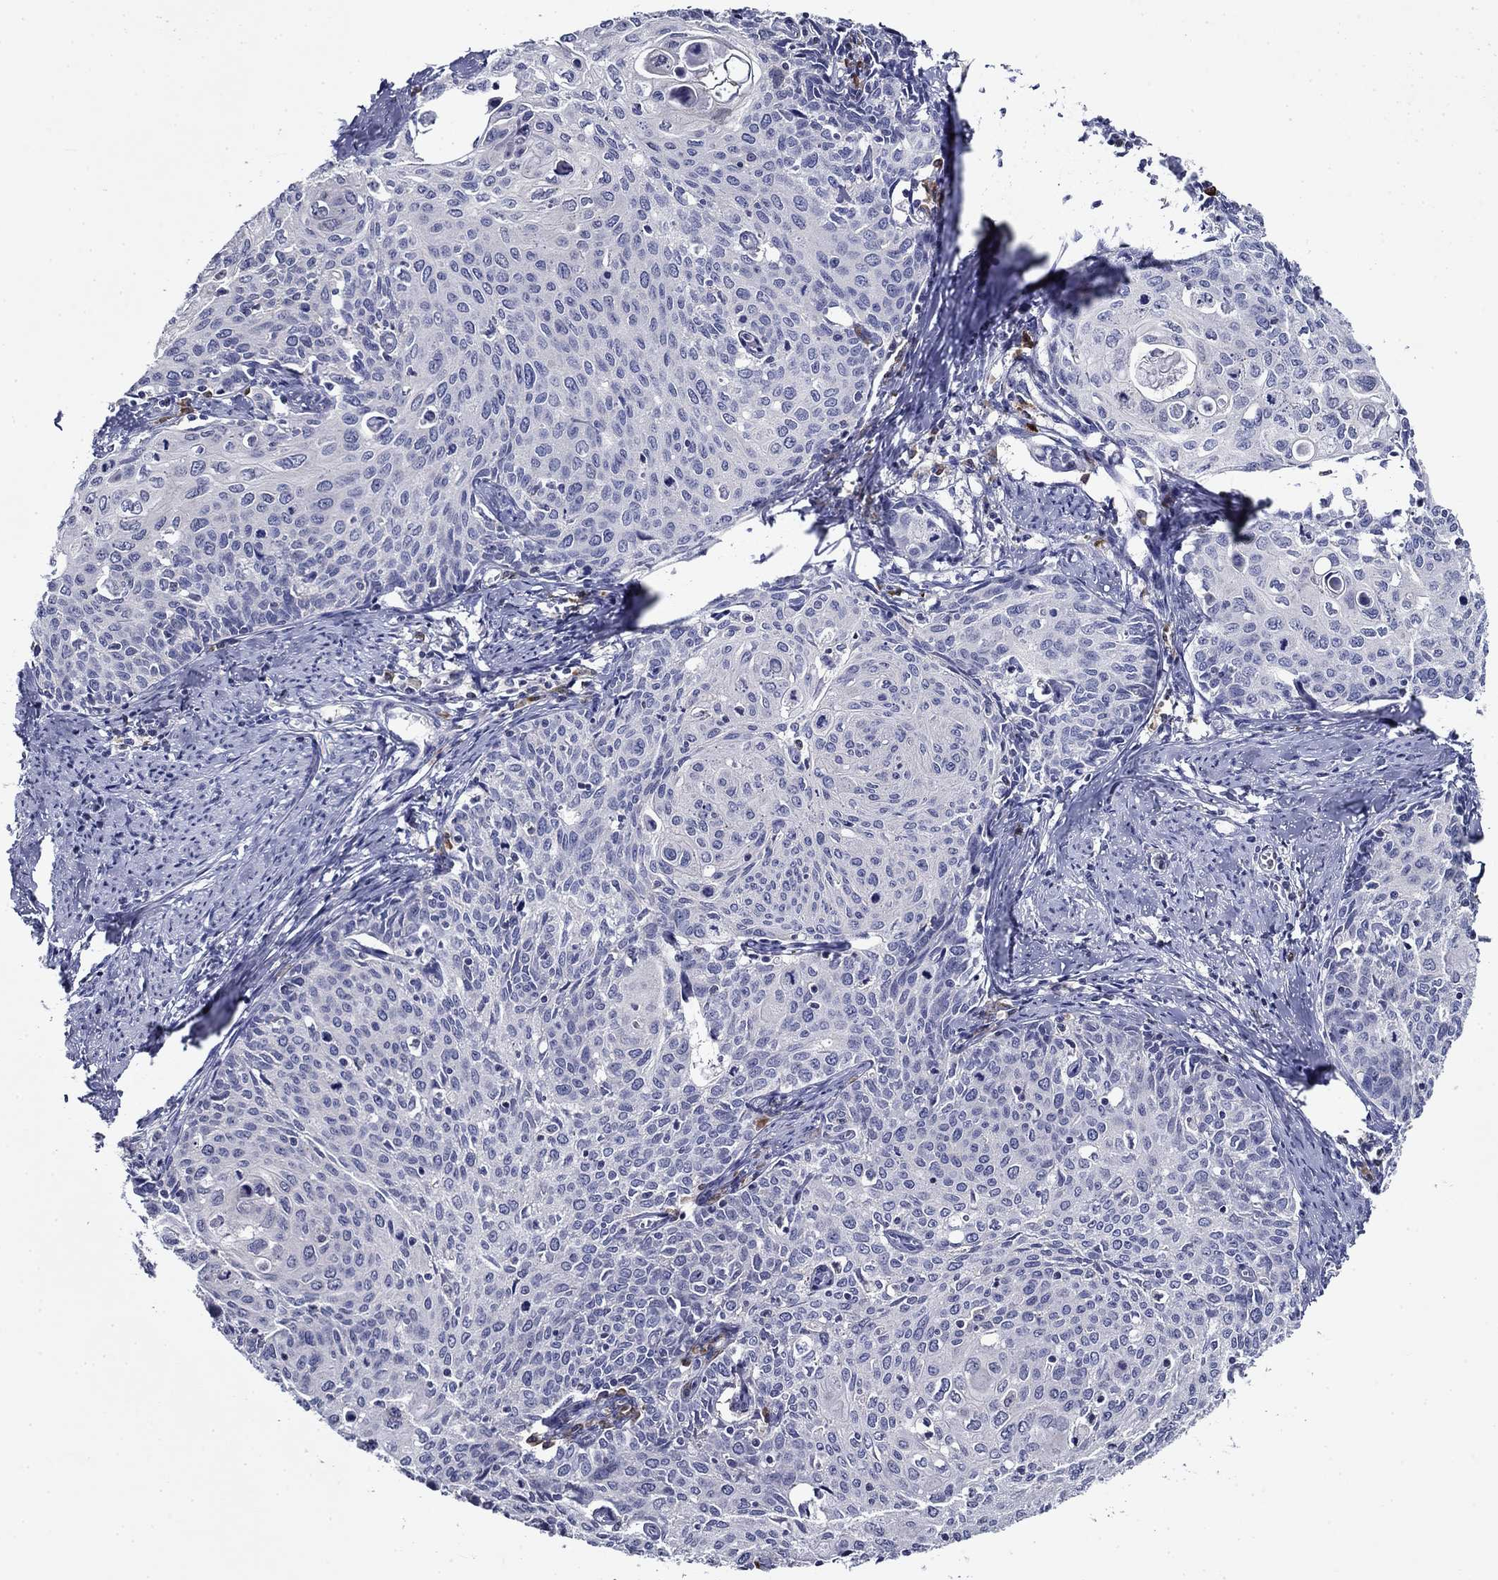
{"staining": {"intensity": "negative", "quantity": "none", "location": "none"}, "tissue": "cervical cancer", "cell_type": "Tumor cells", "image_type": "cancer", "snomed": [{"axis": "morphology", "description": "Squamous cell carcinoma, NOS"}, {"axis": "topography", "description": "Cervix"}], "caption": "Immunohistochemistry (IHC) micrograph of neoplastic tissue: human squamous cell carcinoma (cervical) stained with DAB exhibits no significant protein positivity in tumor cells.", "gene": "POU2F2", "patient": {"sex": "female", "age": 62}}